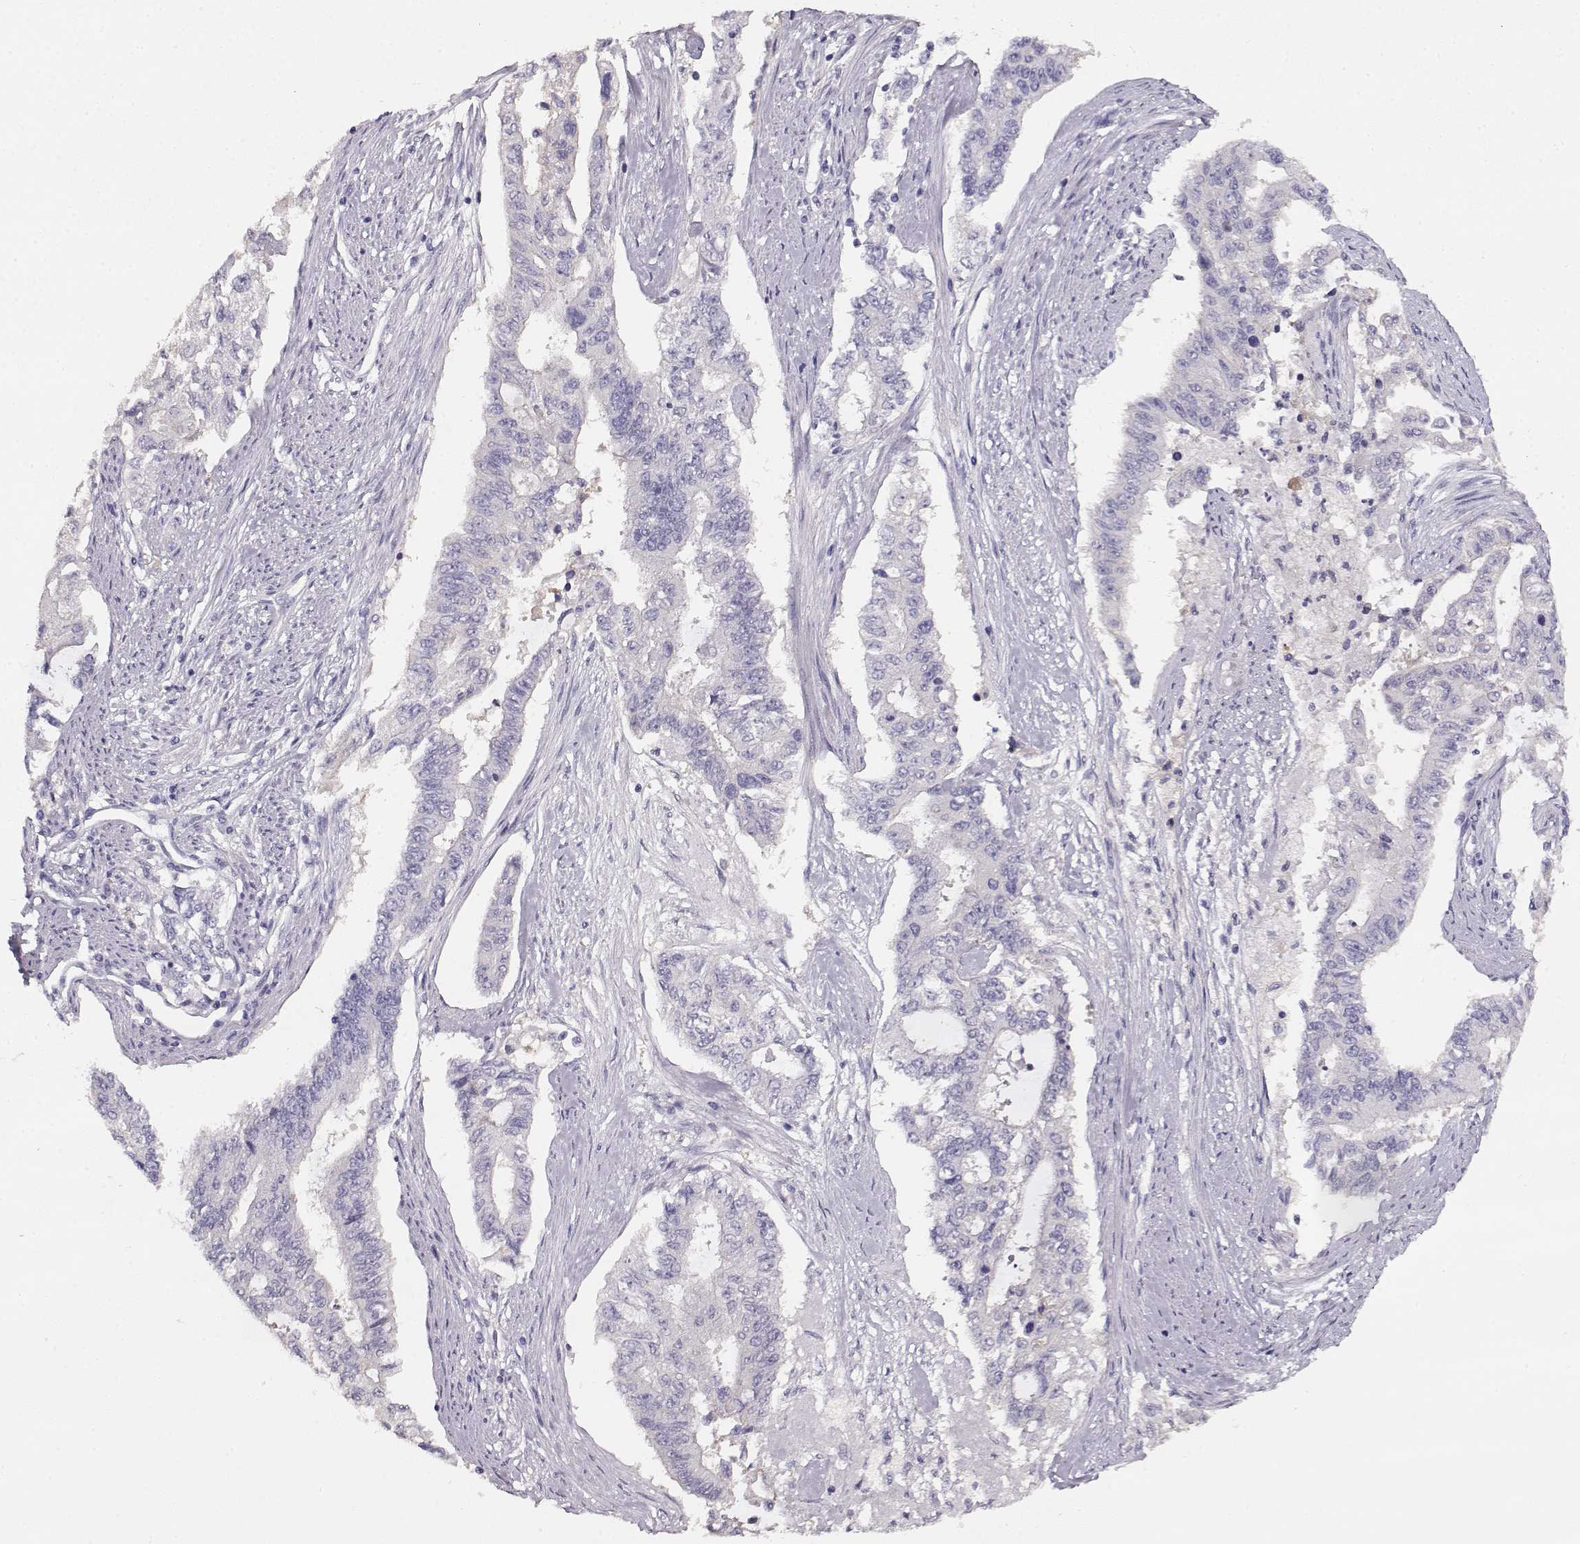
{"staining": {"intensity": "negative", "quantity": "none", "location": "none"}, "tissue": "endometrial cancer", "cell_type": "Tumor cells", "image_type": "cancer", "snomed": [{"axis": "morphology", "description": "Adenocarcinoma, NOS"}, {"axis": "topography", "description": "Uterus"}], "caption": "This image is of endometrial cancer (adenocarcinoma) stained with immunohistochemistry to label a protein in brown with the nuclei are counter-stained blue. There is no expression in tumor cells.", "gene": "NDRG4", "patient": {"sex": "female", "age": 59}}